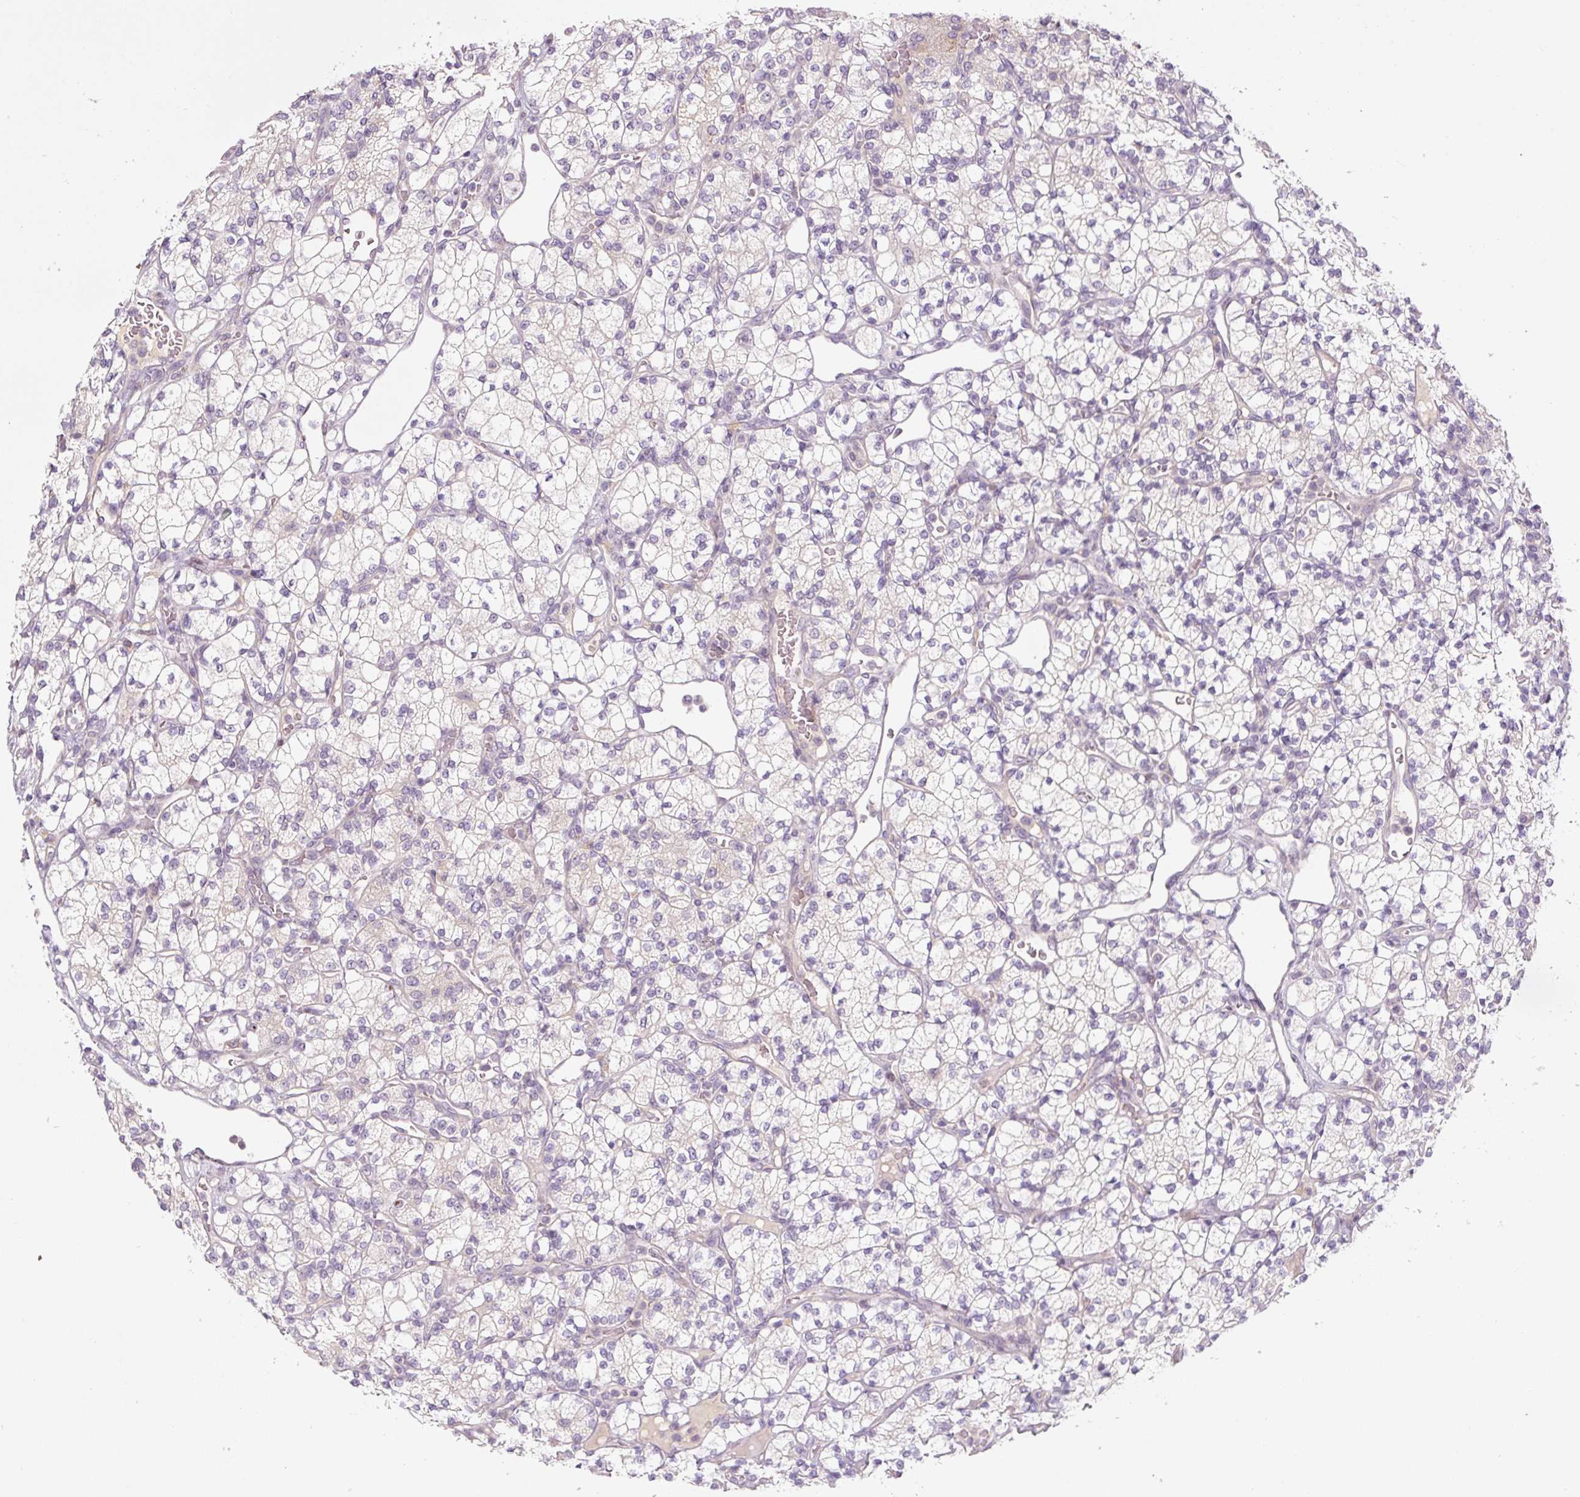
{"staining": {"intensity": "negative", "quantity": "none", "location": "none"}, "tissue": "renal cancer", "cell_type": "Tumor cells", "image_type": "cancer", "snomed": [{"axis": "morphology", "description": "Adenocarcinoma, NOS"}, {"axis": "topography", "description": "Kidney"}], "caption": "A micrograph of human renal cancer is negative for staining in tumor cells.", "gene": "YIF1B", "patient": {"sex": "male", "age": 77}}